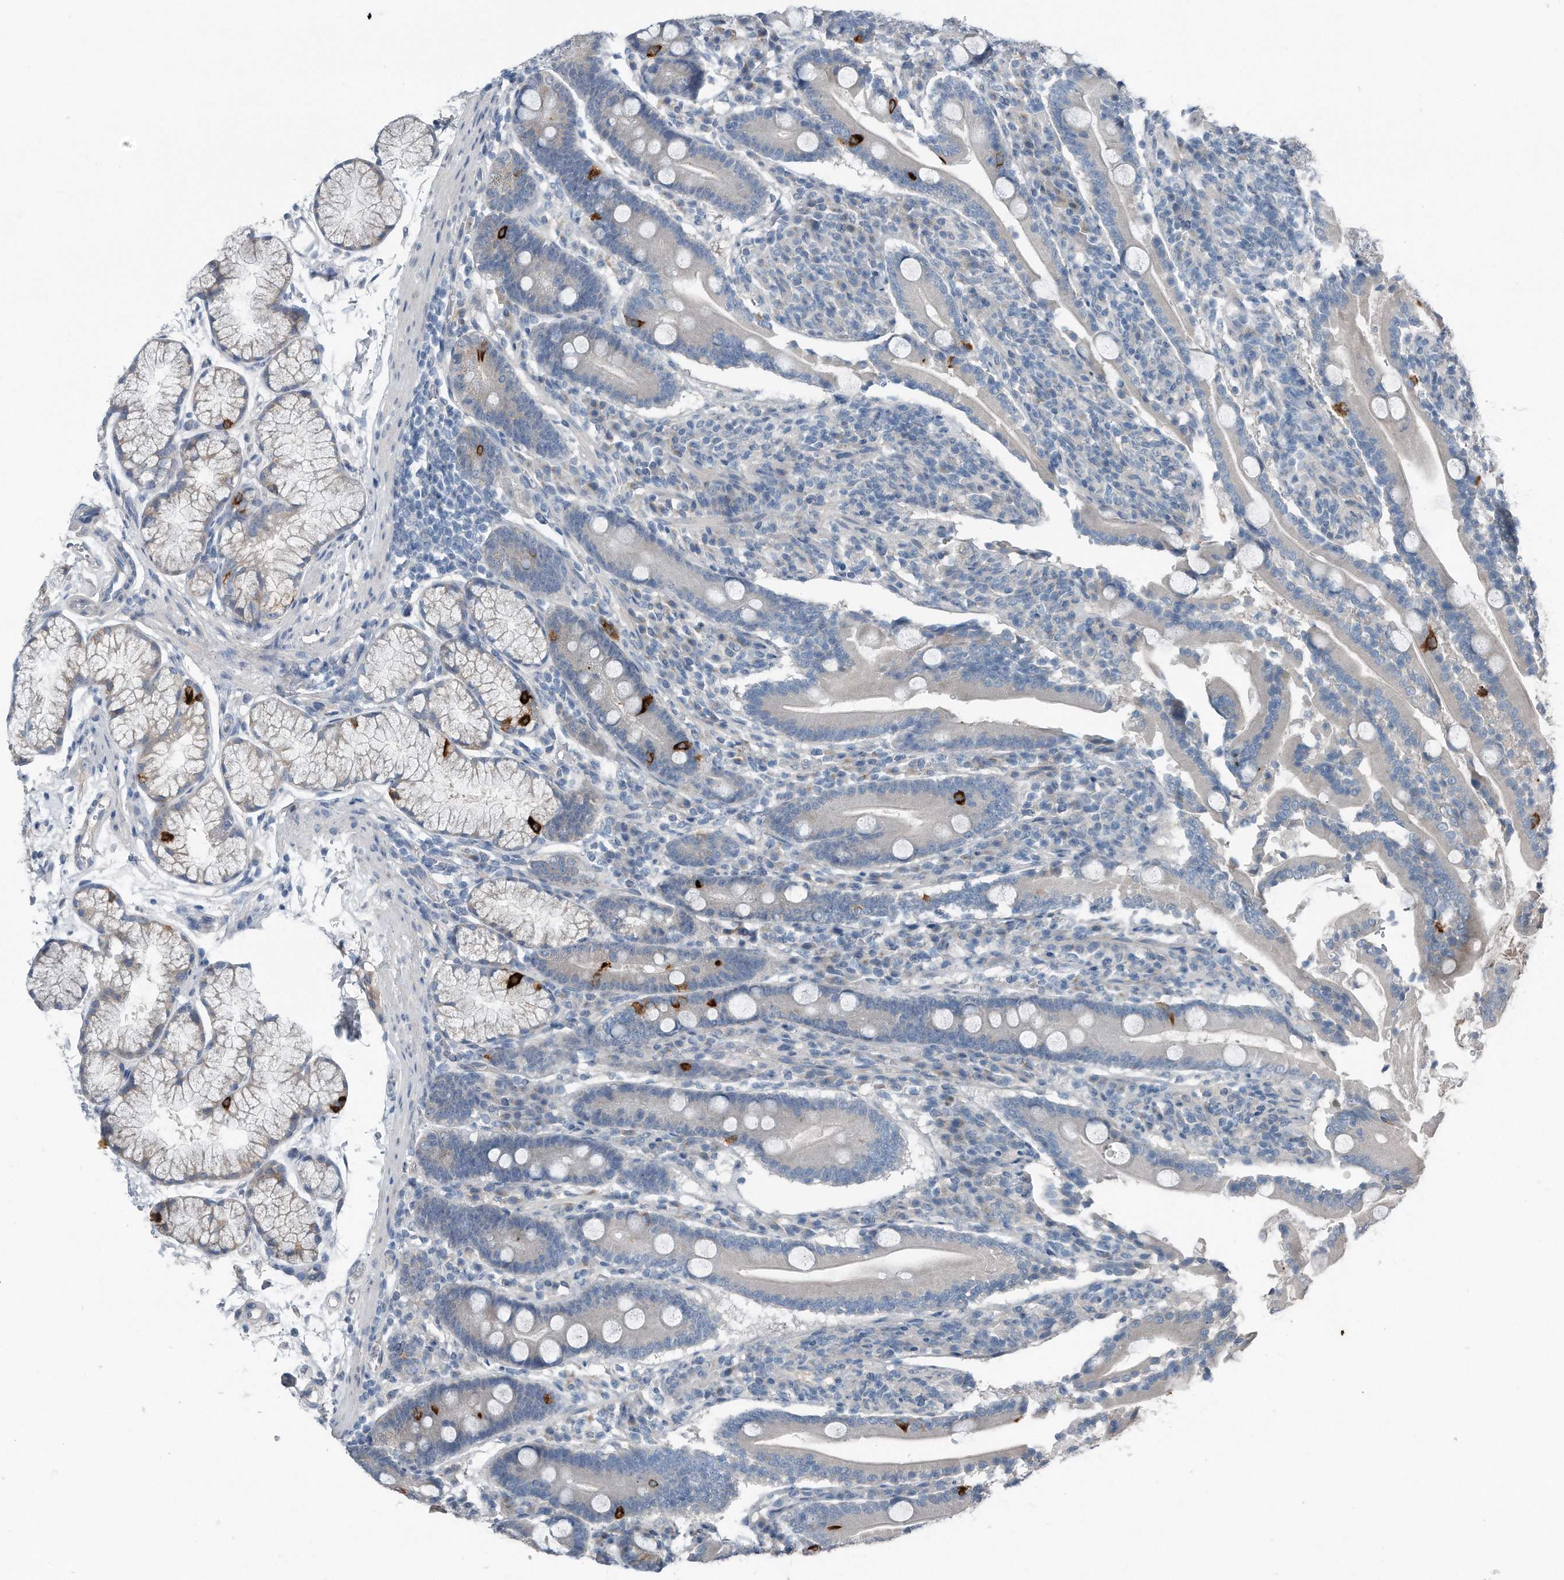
{"staining": {"intensity": "strong", "quantity": "<25%", "location": "cytoplasmic/membranous"}, "tissue": "duodenum", "cell_type": "Glandular cells", "image_type": "normal", "snomed": [{"axis": "morphology", "description": "Normal tissue, NOS"}, {"axis": "topography", "description": "Duodenum"}], "caption": "IHC staining of normal duodenum, which reveals medium levels of strong cytoplasmic/membranous staining in about <25% of glandular cells indicating strong cytoplasmic/membranous protein positivity. The staining was performed using DAB (brown) for protein detection and nuclei were counterstained in hematoxylin (blue).", "gene": "YRDC", "patient": {"sex": "male", "age": 35}}